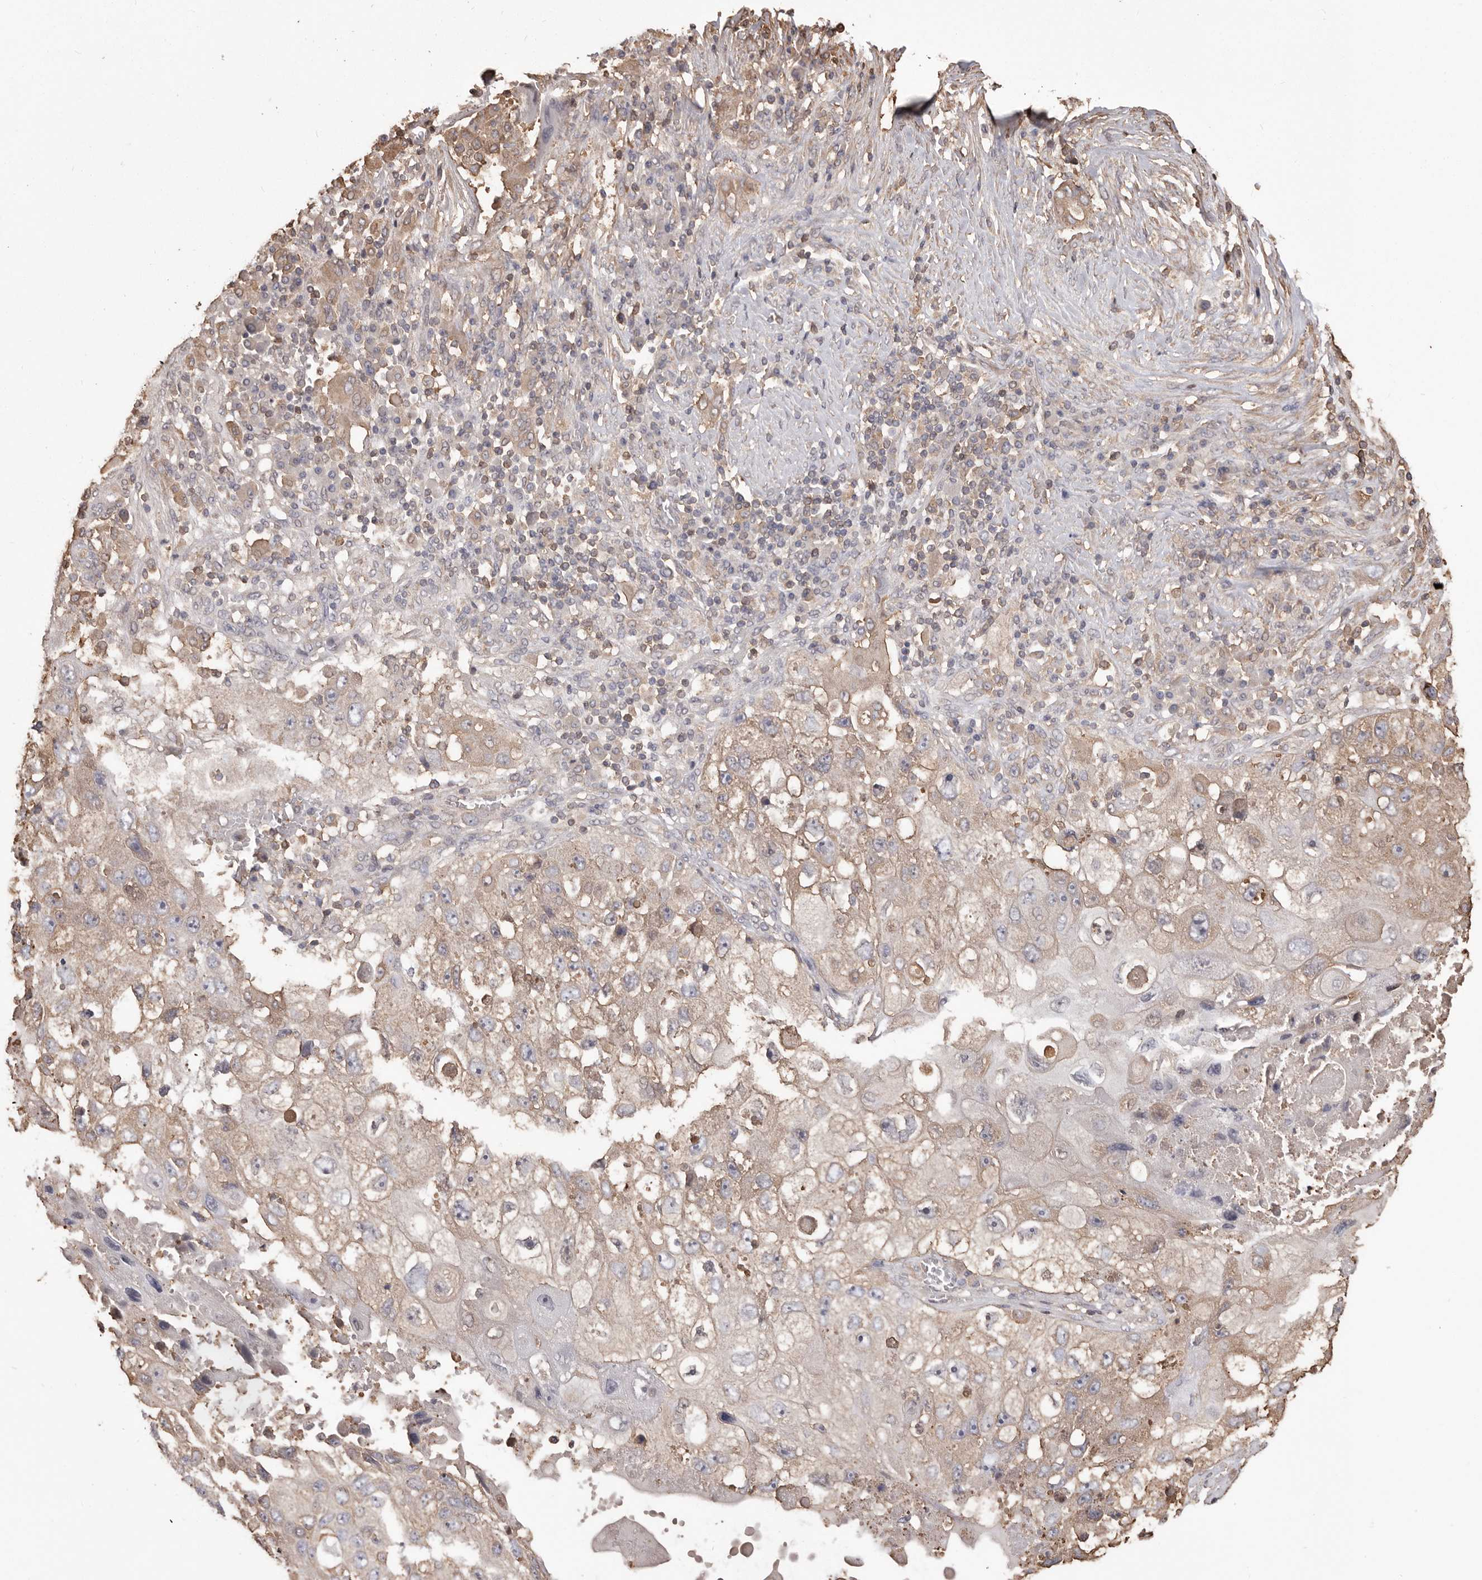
{"staining": {"intensity": "weak", "quantity": ">75%", "location": "cytoplasmic/membranous"}, "tissue": "lung cancer", "cell_type": "Tumor cells", "image_type": "cancer", "snomed": [{"axis": "morphology", "description": "Squamous cell carcinoma, NOS"}, {"axis": "topography", "description": "Lung"}], "caption": "High-power microscopy captured an immunohistochemistry (IHC) image of lung cancer (squamous cell carcinoma), revealing weak cytoplasmic/membranous expression in about >75% of tumor cells.", "gene": "PKM", "patient": {"sex": "male", "age": 61}}